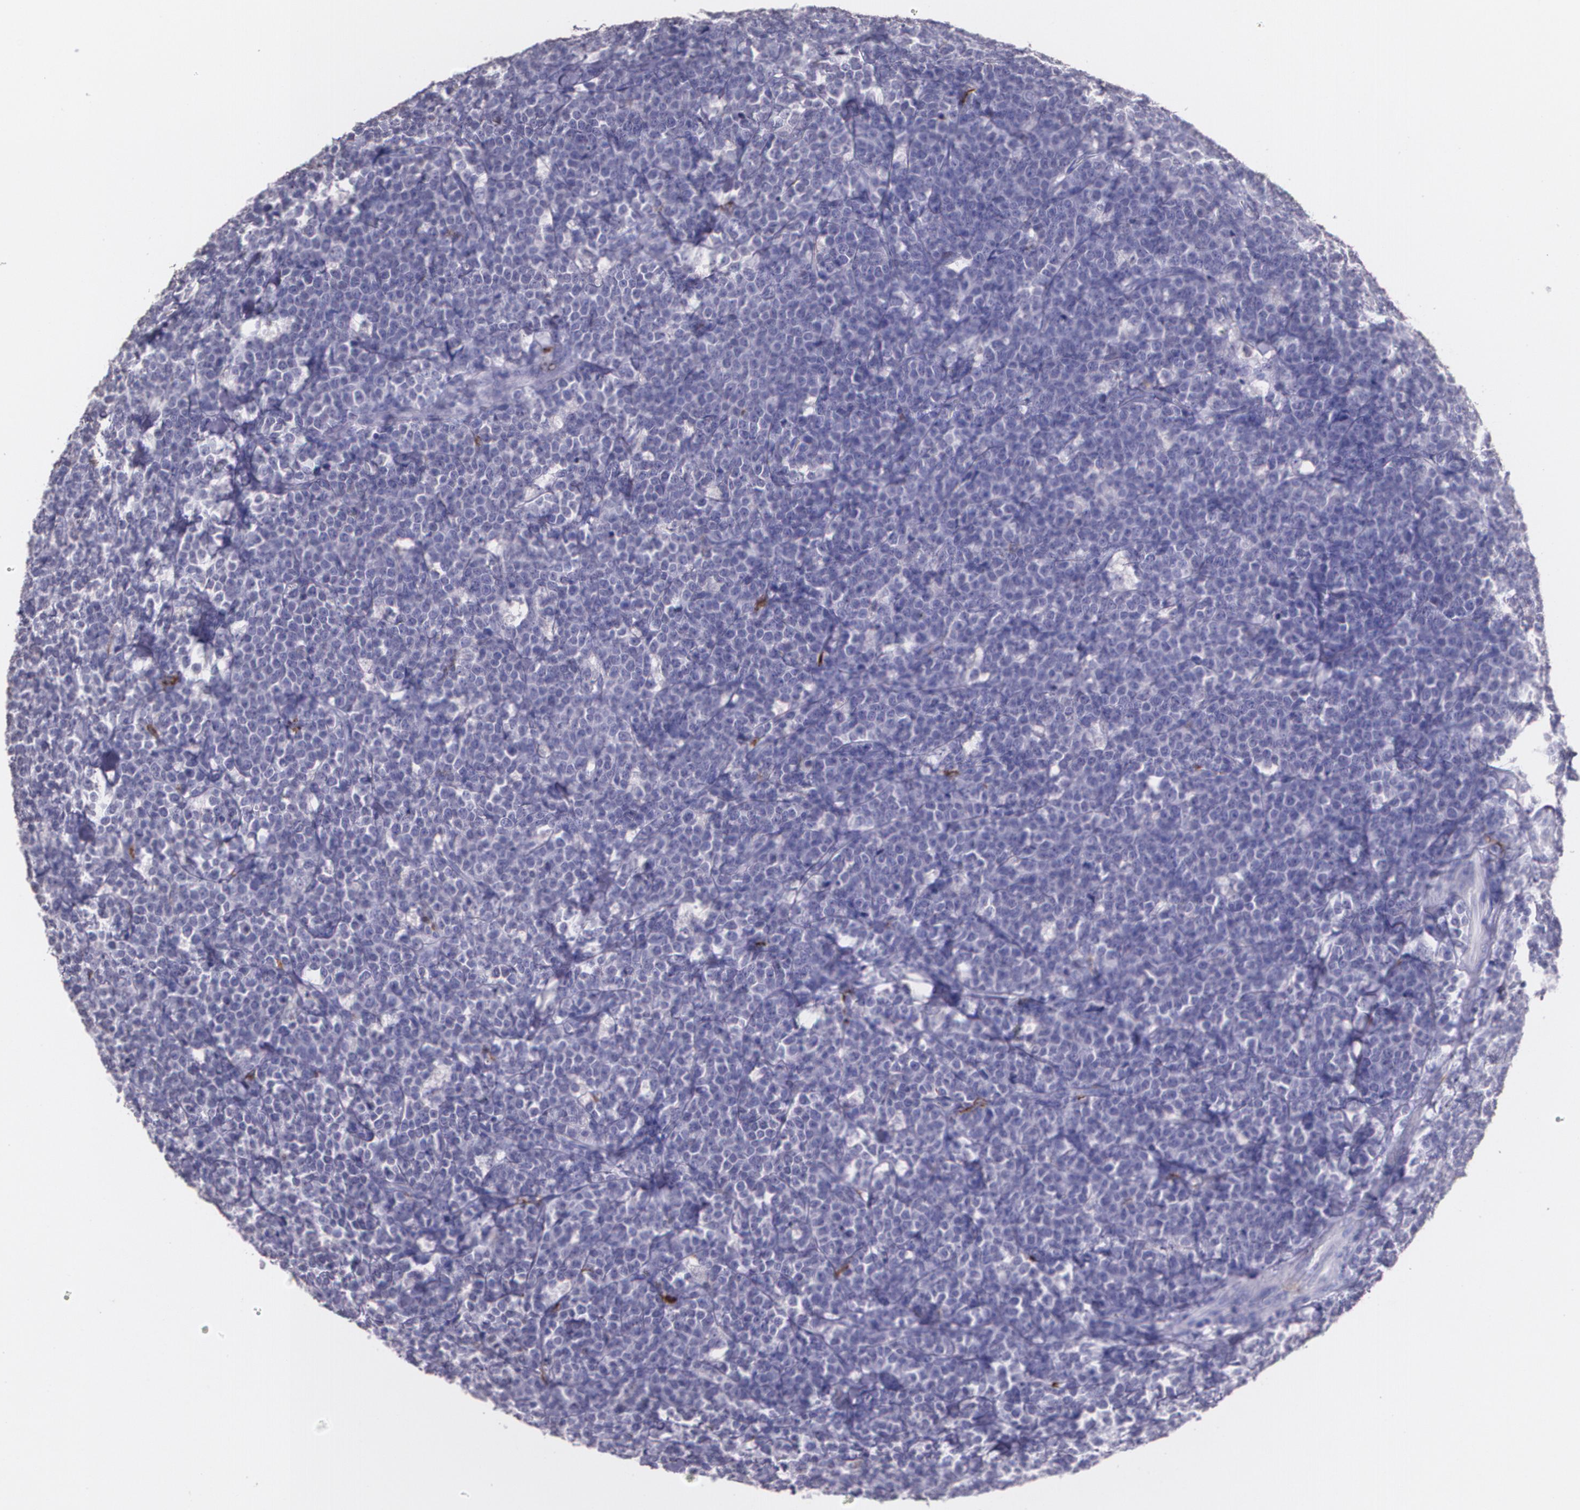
{"staining": {"intensity": "negative", "quantity": "none", "location": "none"}, "tissue": "lymphoma", "cell_type": "Tumor cells", "image_type": "cancer", "snomed": [{"axis": "morphology", "description": "Malignant lymphoma, non-Hodgkin's type, High grade"}, {"axis": "topography", "description": "Small intestine"}, {"axis": "topography", "description": "Colon"}], "caption": "Immunohistochemistry micrograph of lymphoma stained for a protein (brown), which exhibits no positivity in tumor cells. (IHC, brightfield microscopy, high magnification).", "gene": "RTN1", "patient": {"sex": "male", "age": 8}}